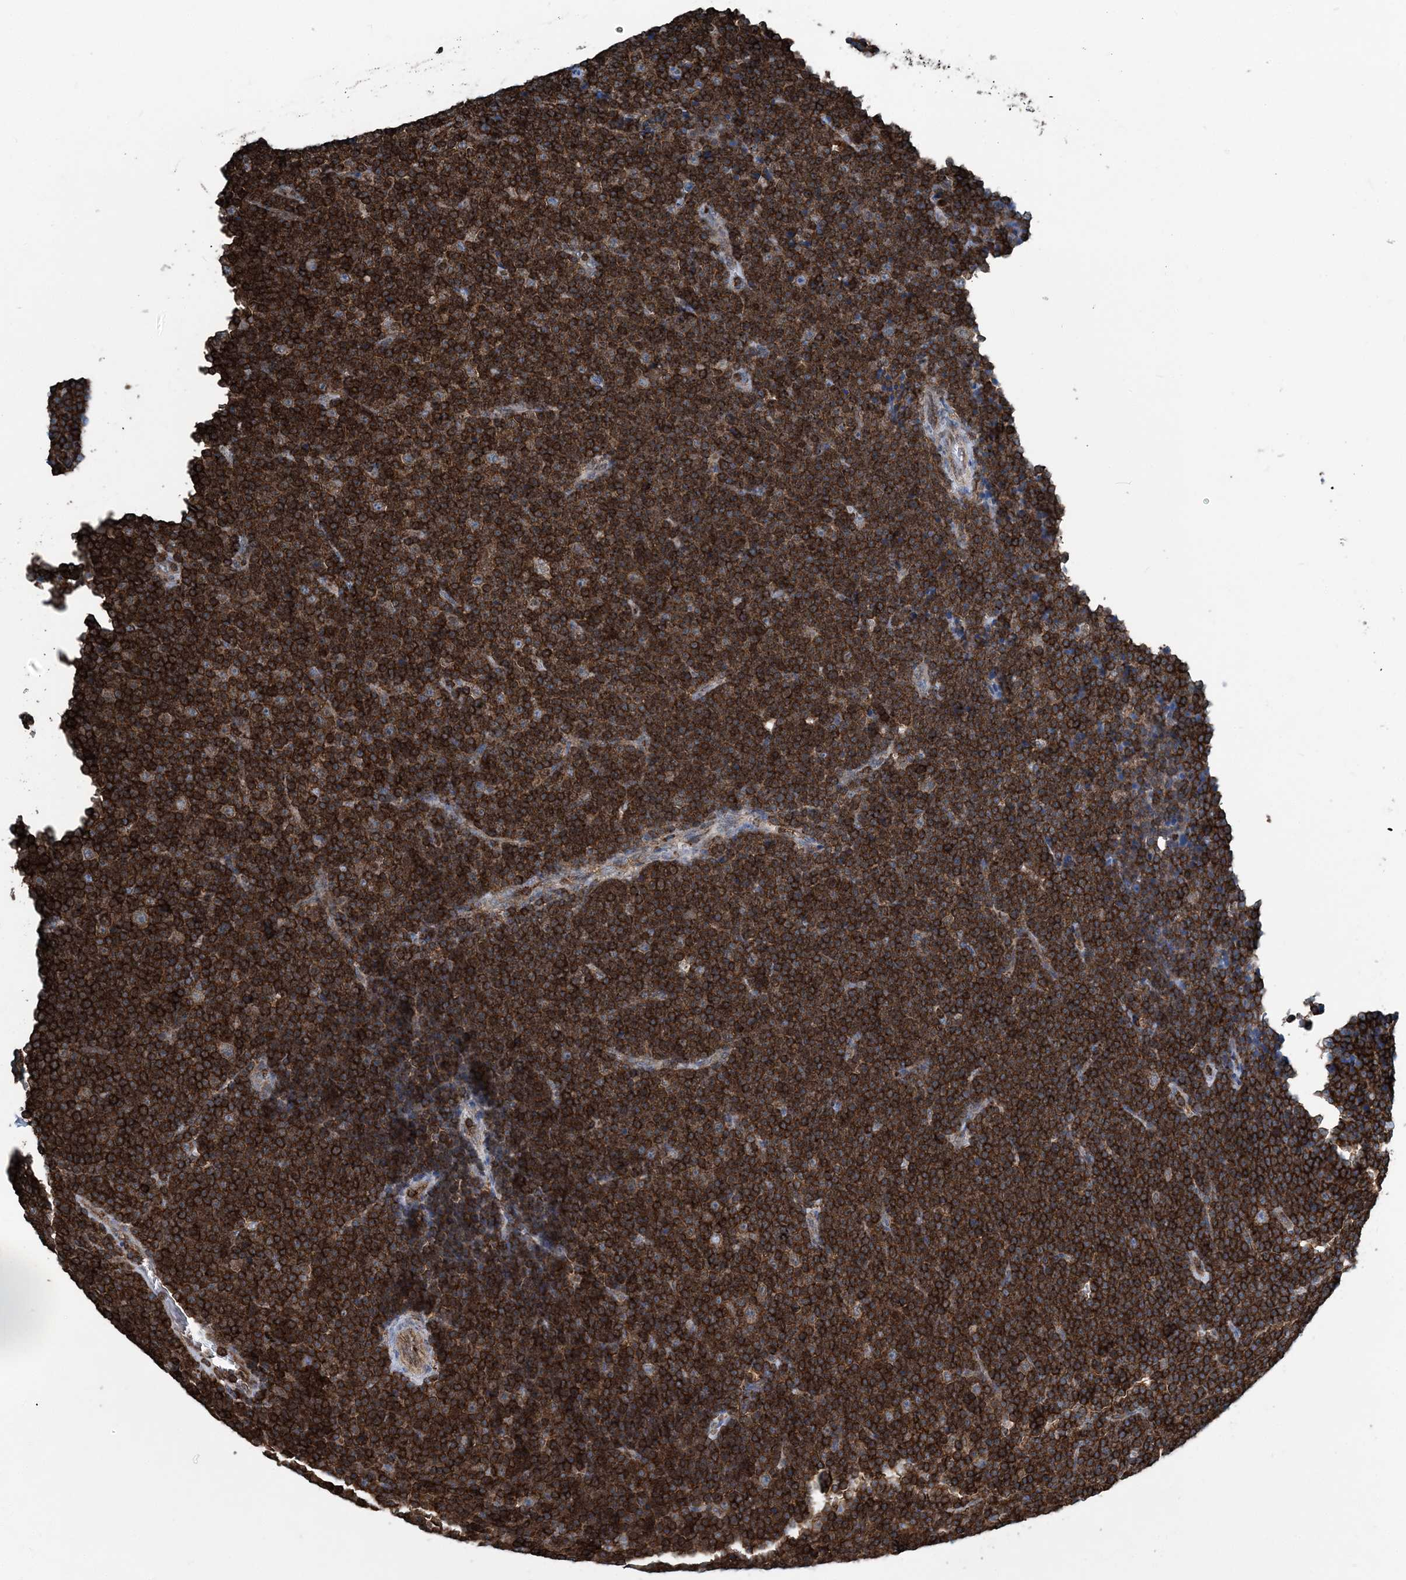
{"staining": {"intensity": "strong", "quantity": ">75%", "location": "cytoplasmic/membranous"}, "tissue": "lymphoma", "cell_type": "Tumor cells", "image_type": "cancer", "snomed": [{"axis": "morphology", "description": "Malignant lymphoma, non-Hodgkin's type, Low grade"}, {"axis": "topography", "description": "Lymph node"}], "caption": "Strong cytoplasmic/membranous protein positivity is identified in about >75% of tumor cells in lymphoma. (DAB (3,3'-diaminobenzidine) = brown stain, brightfield microscopy at high magnification).", "gene": "CFL1", "patient": {"sex": "female", "age": 67}}